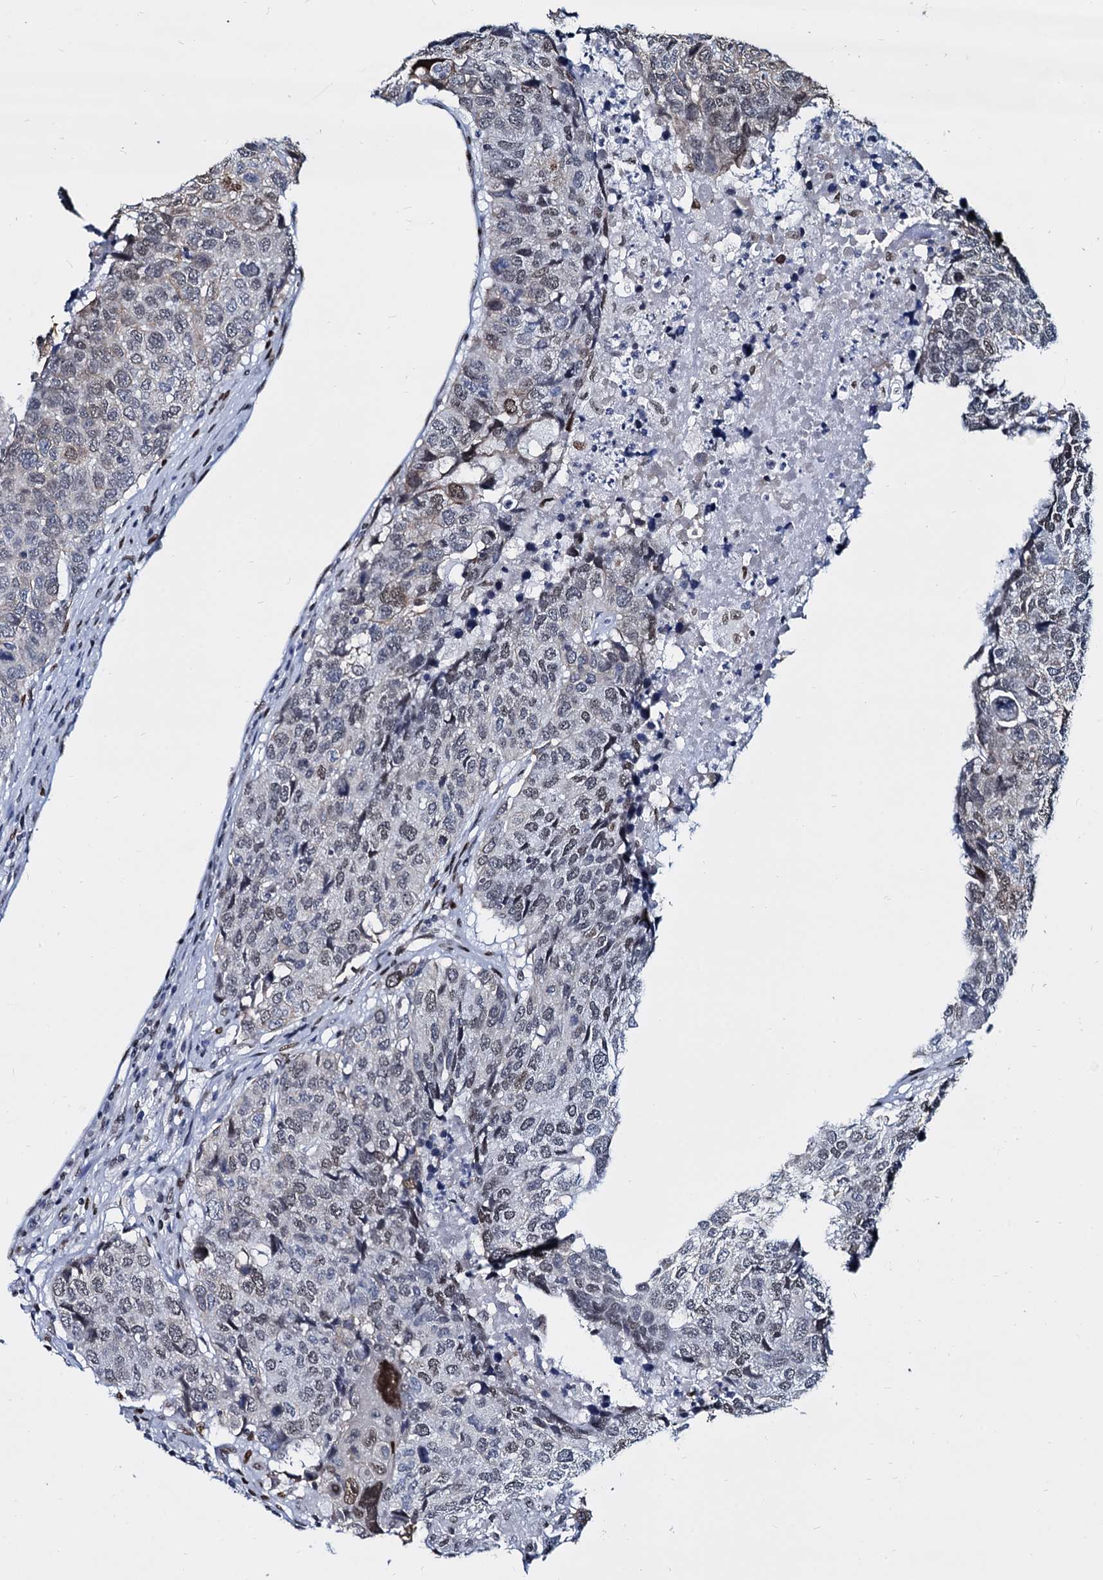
{"staining": {"intensity": "weak", "quantity": "<25%", "location": "nuclear"}, "tissue": "head and neck cancer", "cell_type": "Tumor cells", "image_type": "cancer", "snomed": [{"axis": "morphology", "description": "Squamous cell carcinoma, NOS"}, {"axis": "topography", "description": "Head-Neck"}], "caption": "Immunohistochemical staining of human head and neck cancer (squamous cell carcinoma) exhibits no significant expression in tumor cells.", "gene": "CMAS", "patient": {"sex": "male", "age": 66}}